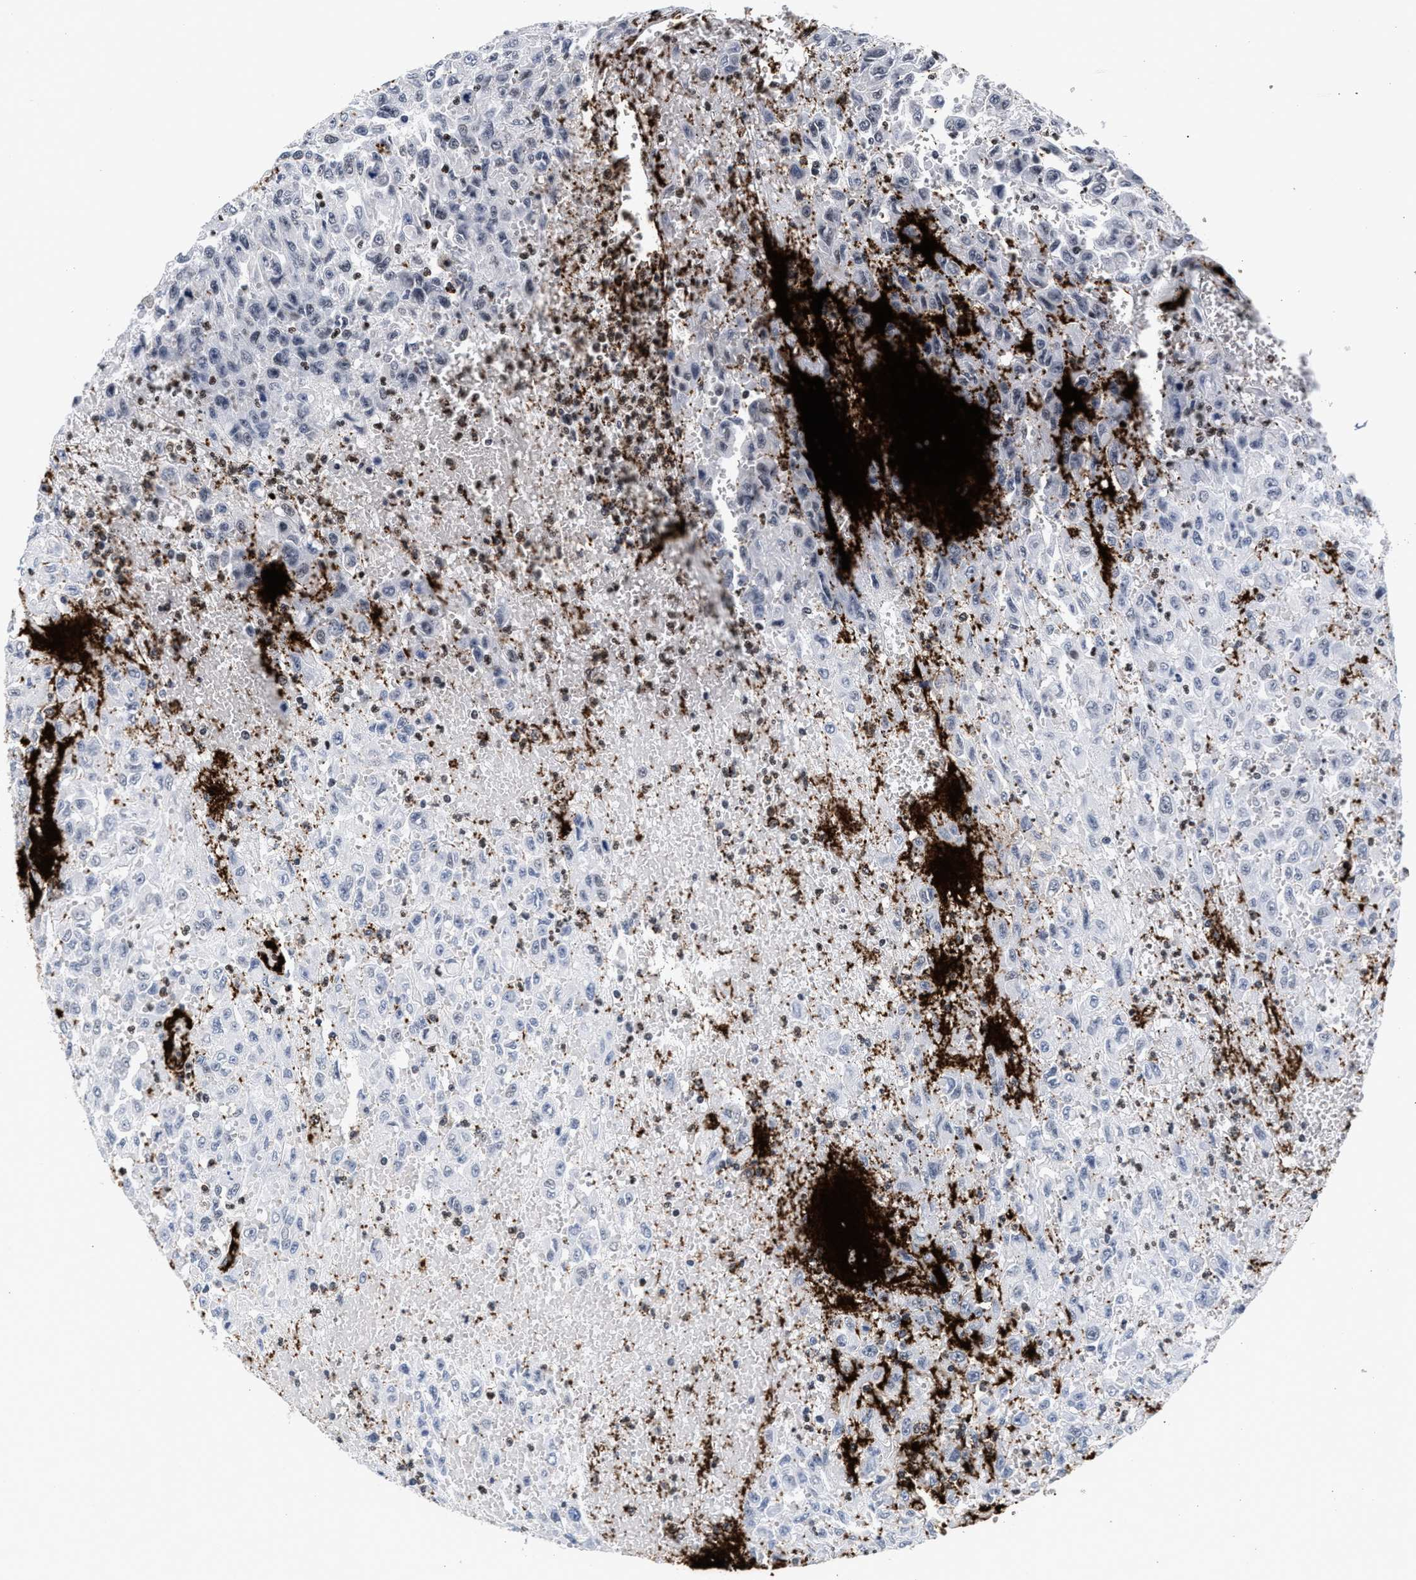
{"staining": {"intensity": "weak", "quantity": "<25%", "location": "nuclear"}, "tissue": "urothelial cancer", "cell_type": "Tumor cells", "image_type": "cancer", "snomed": [{"axis": "morphology", "description": "Urothelial carcinoma, High grade"}, {"axis": "topography", "description": "Urinary bladder"}], "caption": "High-grade urothelial carcinoma was stained to show a protein in brown. There is no significant expression in tumor cells.", "gene": "RAD21", "patient": {"sex": "male", "age": 46}}